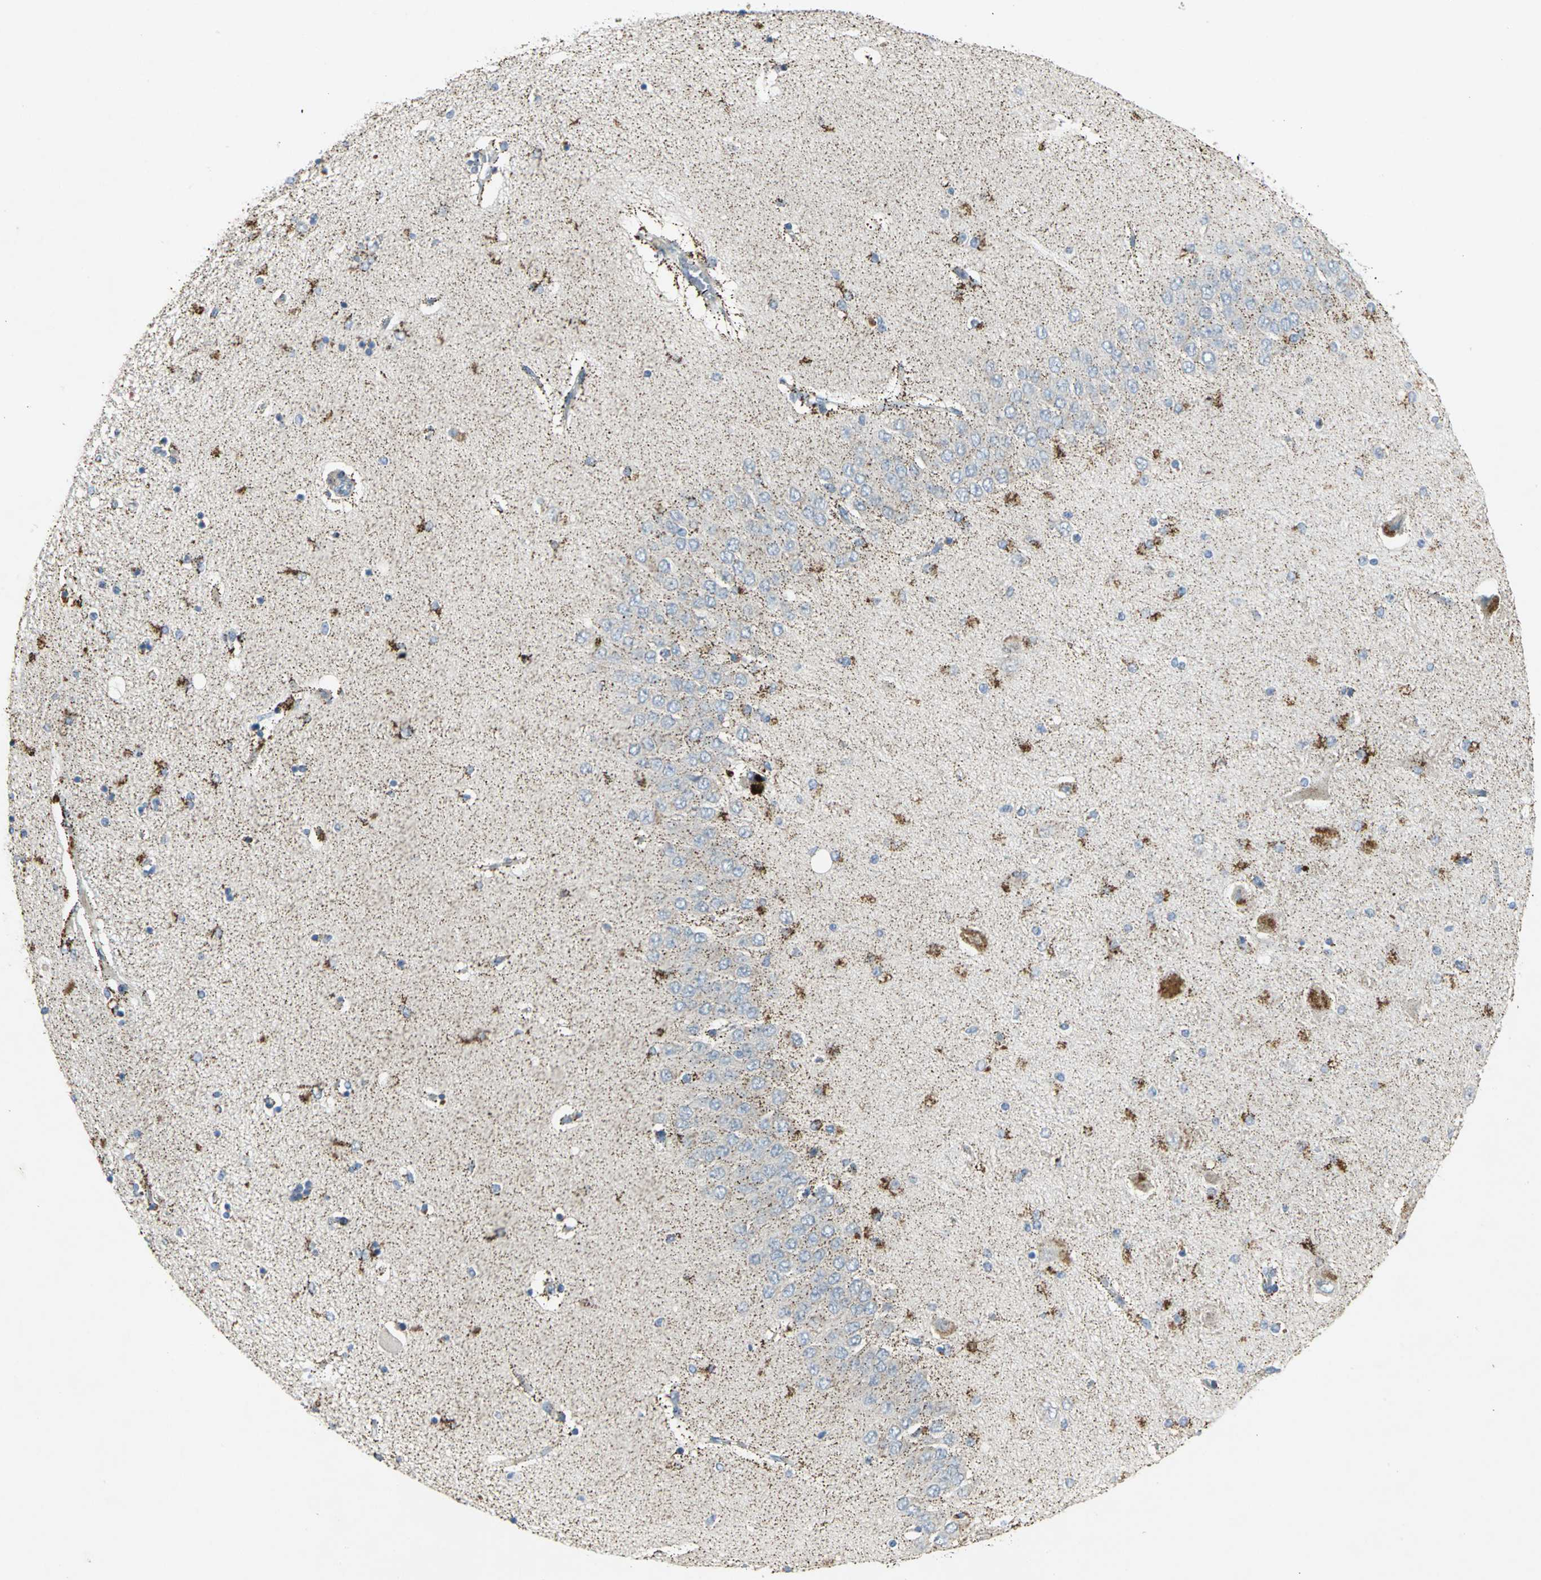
{"staining": {"intensity": "strong", "quantity": "25%-75%", "location": "cytoplasmic/membranous"}, "tissue": "hippocampus", "cell_type": "Glial cells", "image_type": "normal", "snomed": [{"axis": "morphology", "description": "Normal tissue, NOS"}, {"axis": "topography", "description": "Hippocampus"}], "caption": "Immunohistochemical staining of benign human hippocampus demonstrates high levels of strong cytoplasmic/membranous staining in about 25%-75% of glial cells. The staining is performed using DAB (3,3'-diaminobenzidine) brown chromogen to label protein expression. The nuclei are counter-stained blue using hematoxylin.", "gene": "SPPL2B", "patient": {"sex": "female", "age": 54}}